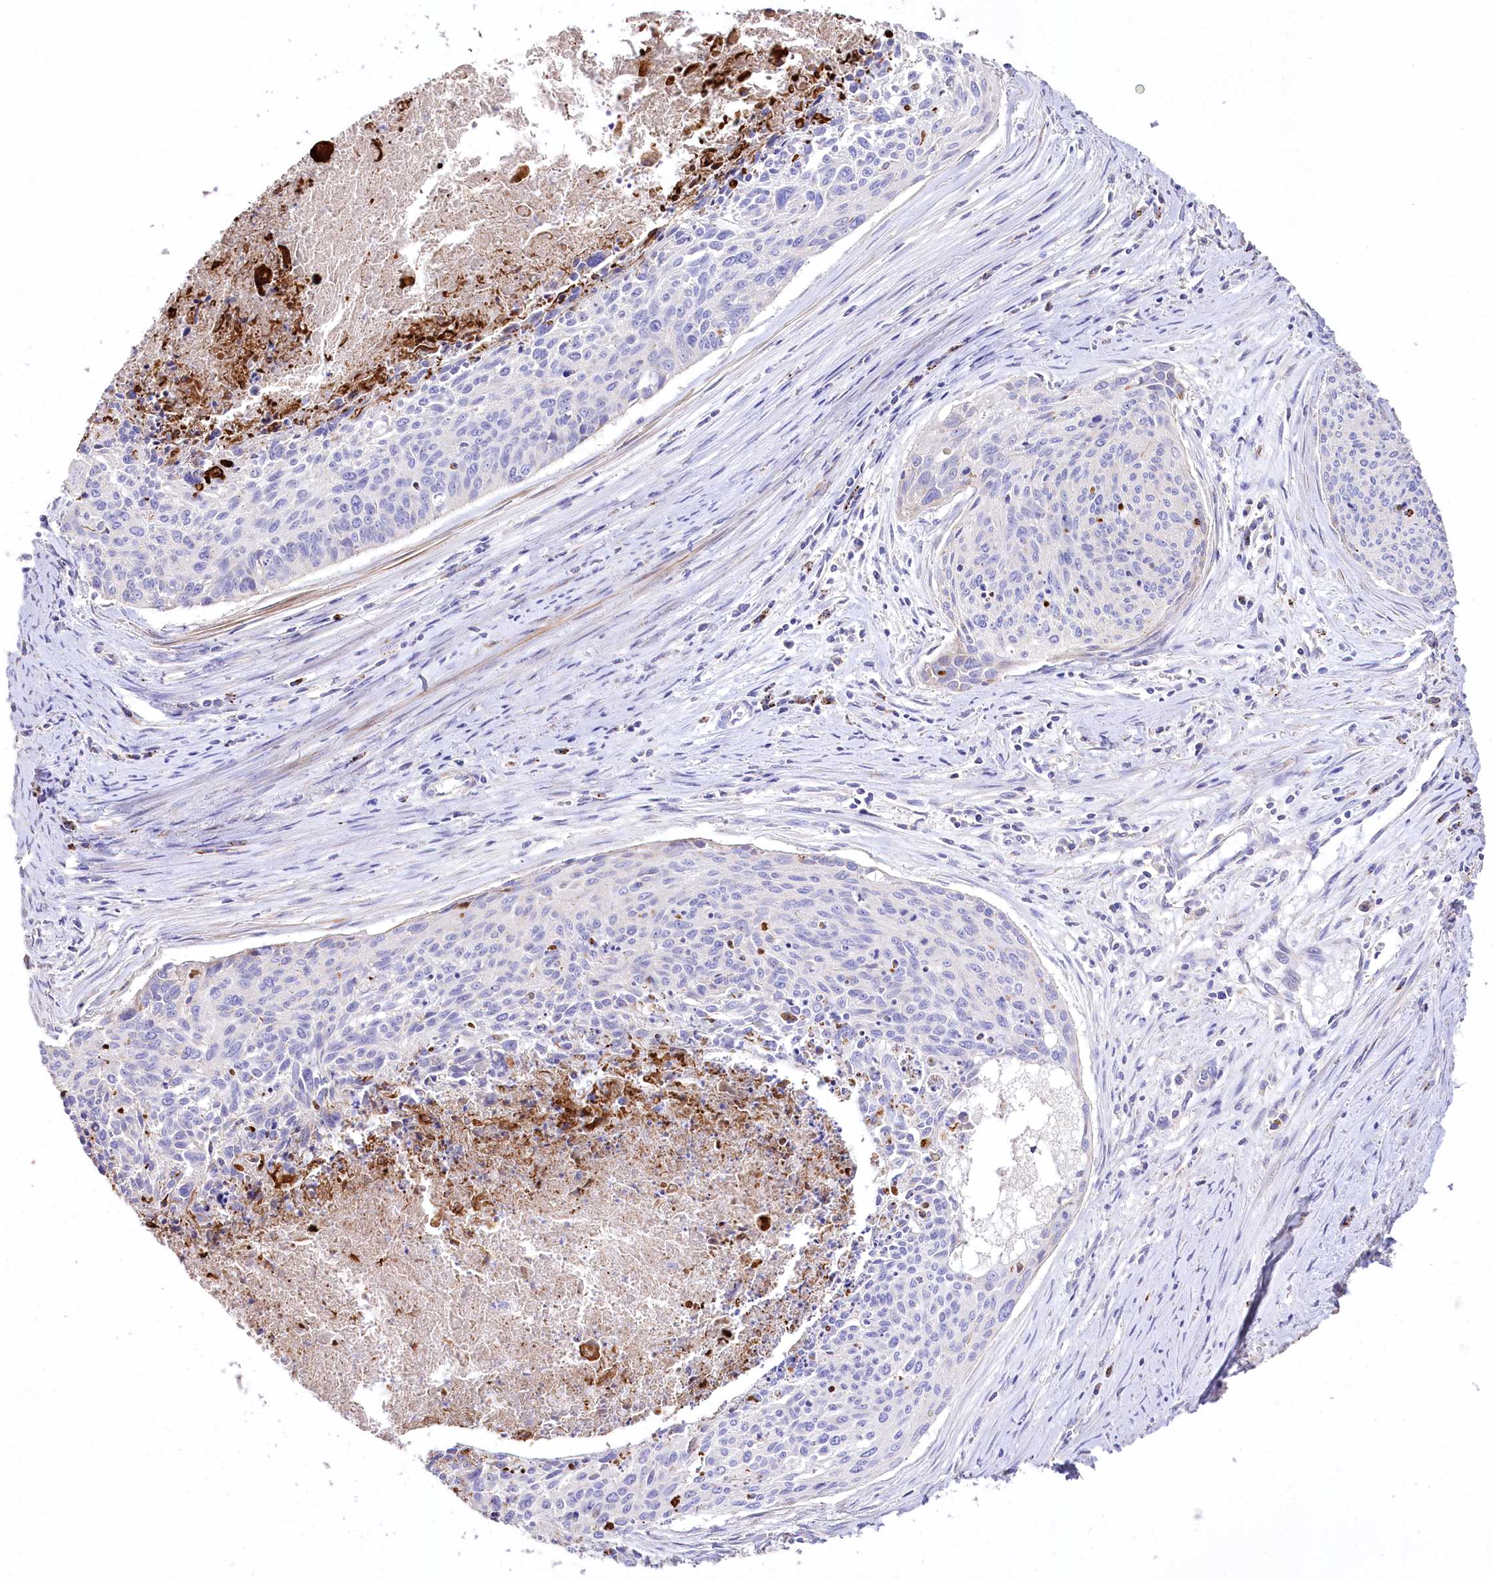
{"staining": {"intensity": "negative", "quantity": "none", "location": "none"}, "tissue": "cervical cancer", "cell_type": "Tumor cells", "image_type": "cancer", "snomed": [{"axis": "morphology", "description": "Squamous cell carcinoma, NOS"}, {"axis": "topography", "description": "Cervix"}], "caption": "Immunohistochemical staining of human squamous cell carcinoma (cervical) displays no significant positivity in tumor cells.", "gene": "PTER", "patient": {"sex": "female", "age": 55}}